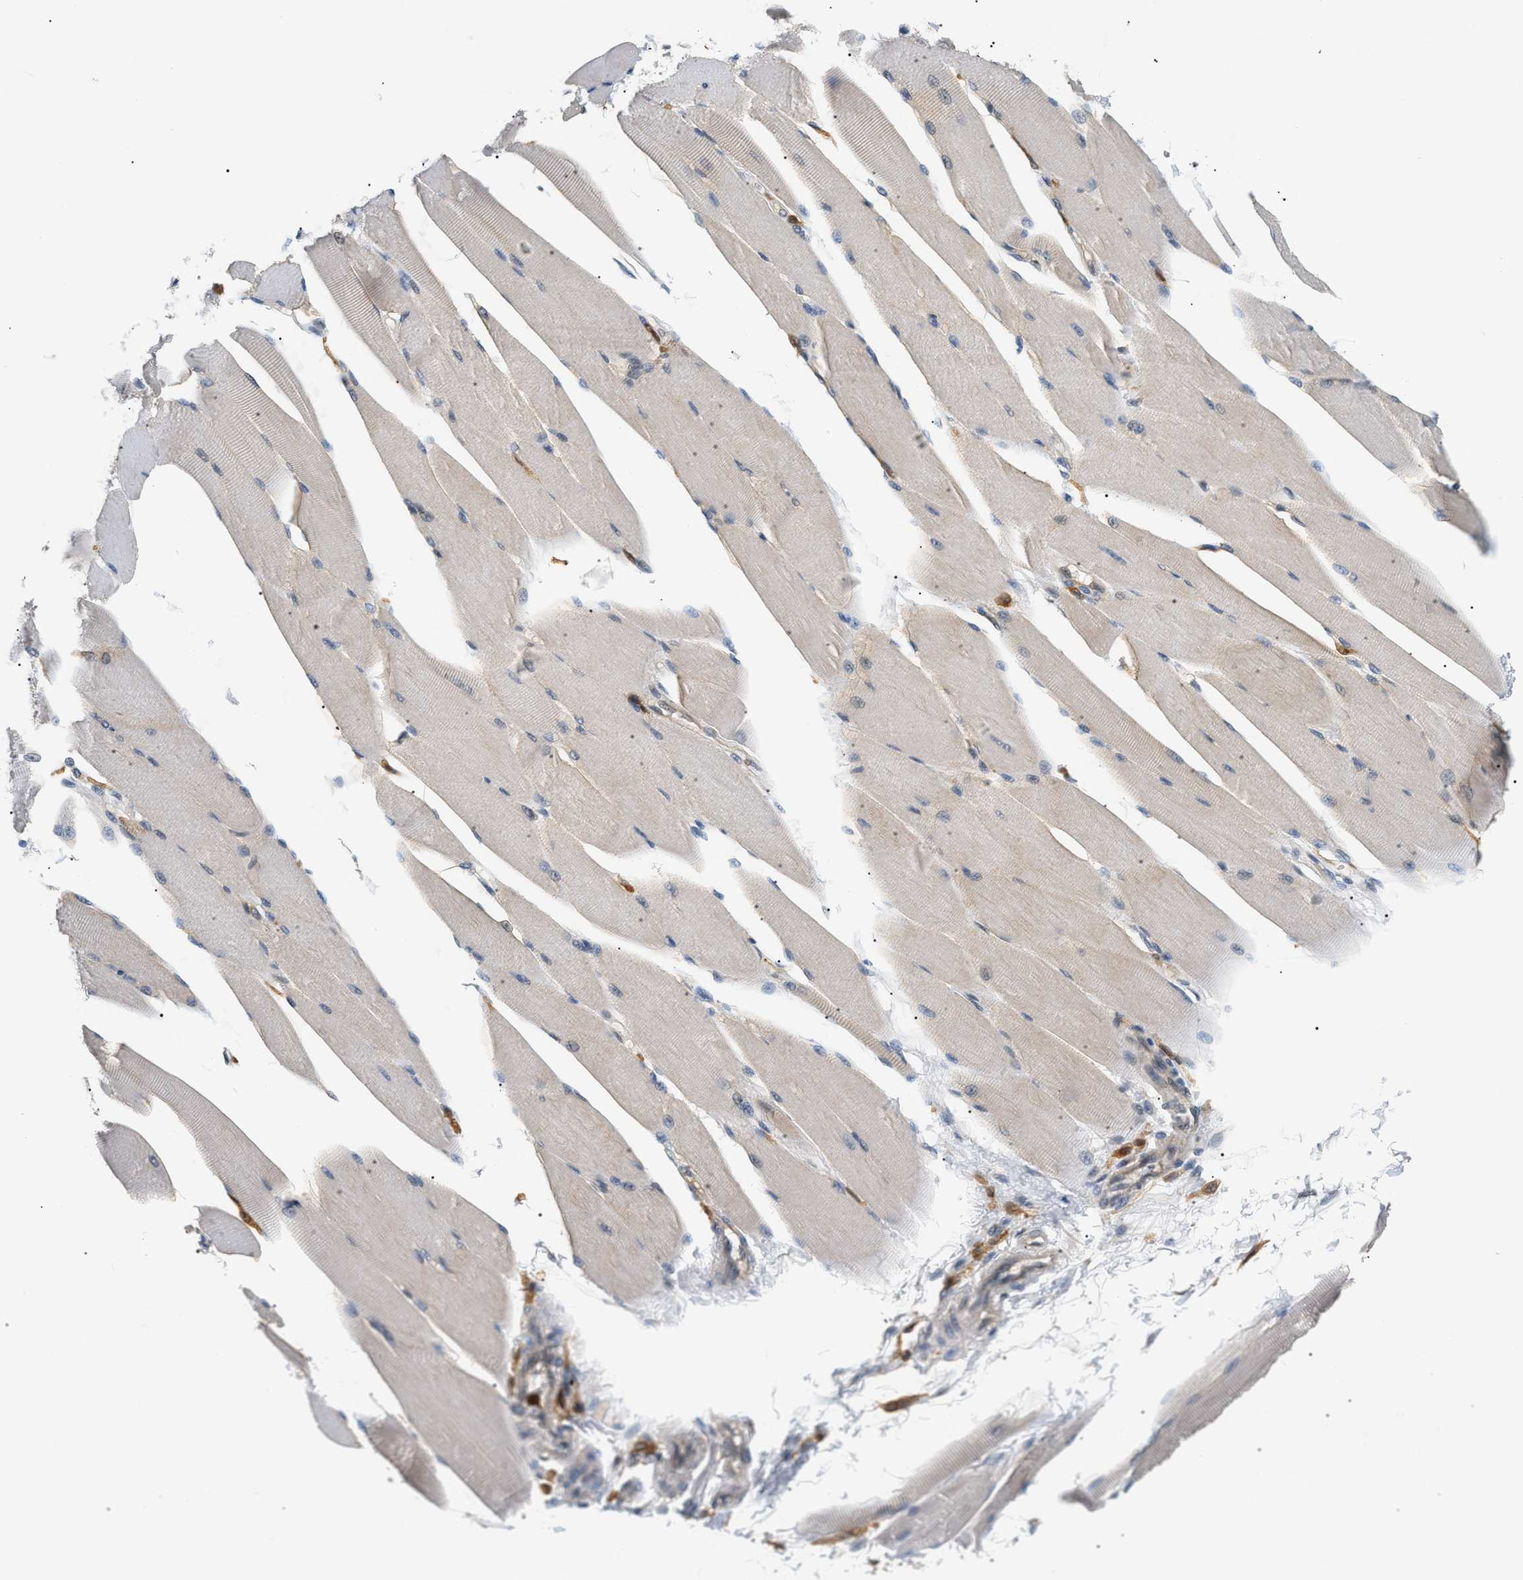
{"staining": {"intensity": "weak", "quantity": "25%-75%", "location": "cytoplasmic/membranous"}, "tissue": "skeletal muscle", "cell_type": "Myocytes", "image_type": "normal", "snomed": [{"axis": "morphology", "description": "Normal tissue, NOS"}, {"axis": "topography", "description": "Skeletal muscle"}, {"axis": "topography", "description": "Peripheral nerve tissue"}], "caption": "Protein expression by immunohistochemistry reveals weak cytoplasmic/membranous positivity in approximately 25%-75% of myocytes in unremarkable skeletal muscle. The protein is stained brown, and the nuclei are stained in blue (DAB (3,3'-diaminobenzidine) IHC with brightfield microscopy, high magnification).", "gene": "PYCARD", "patient": {"sex": "female", "age": 84}}